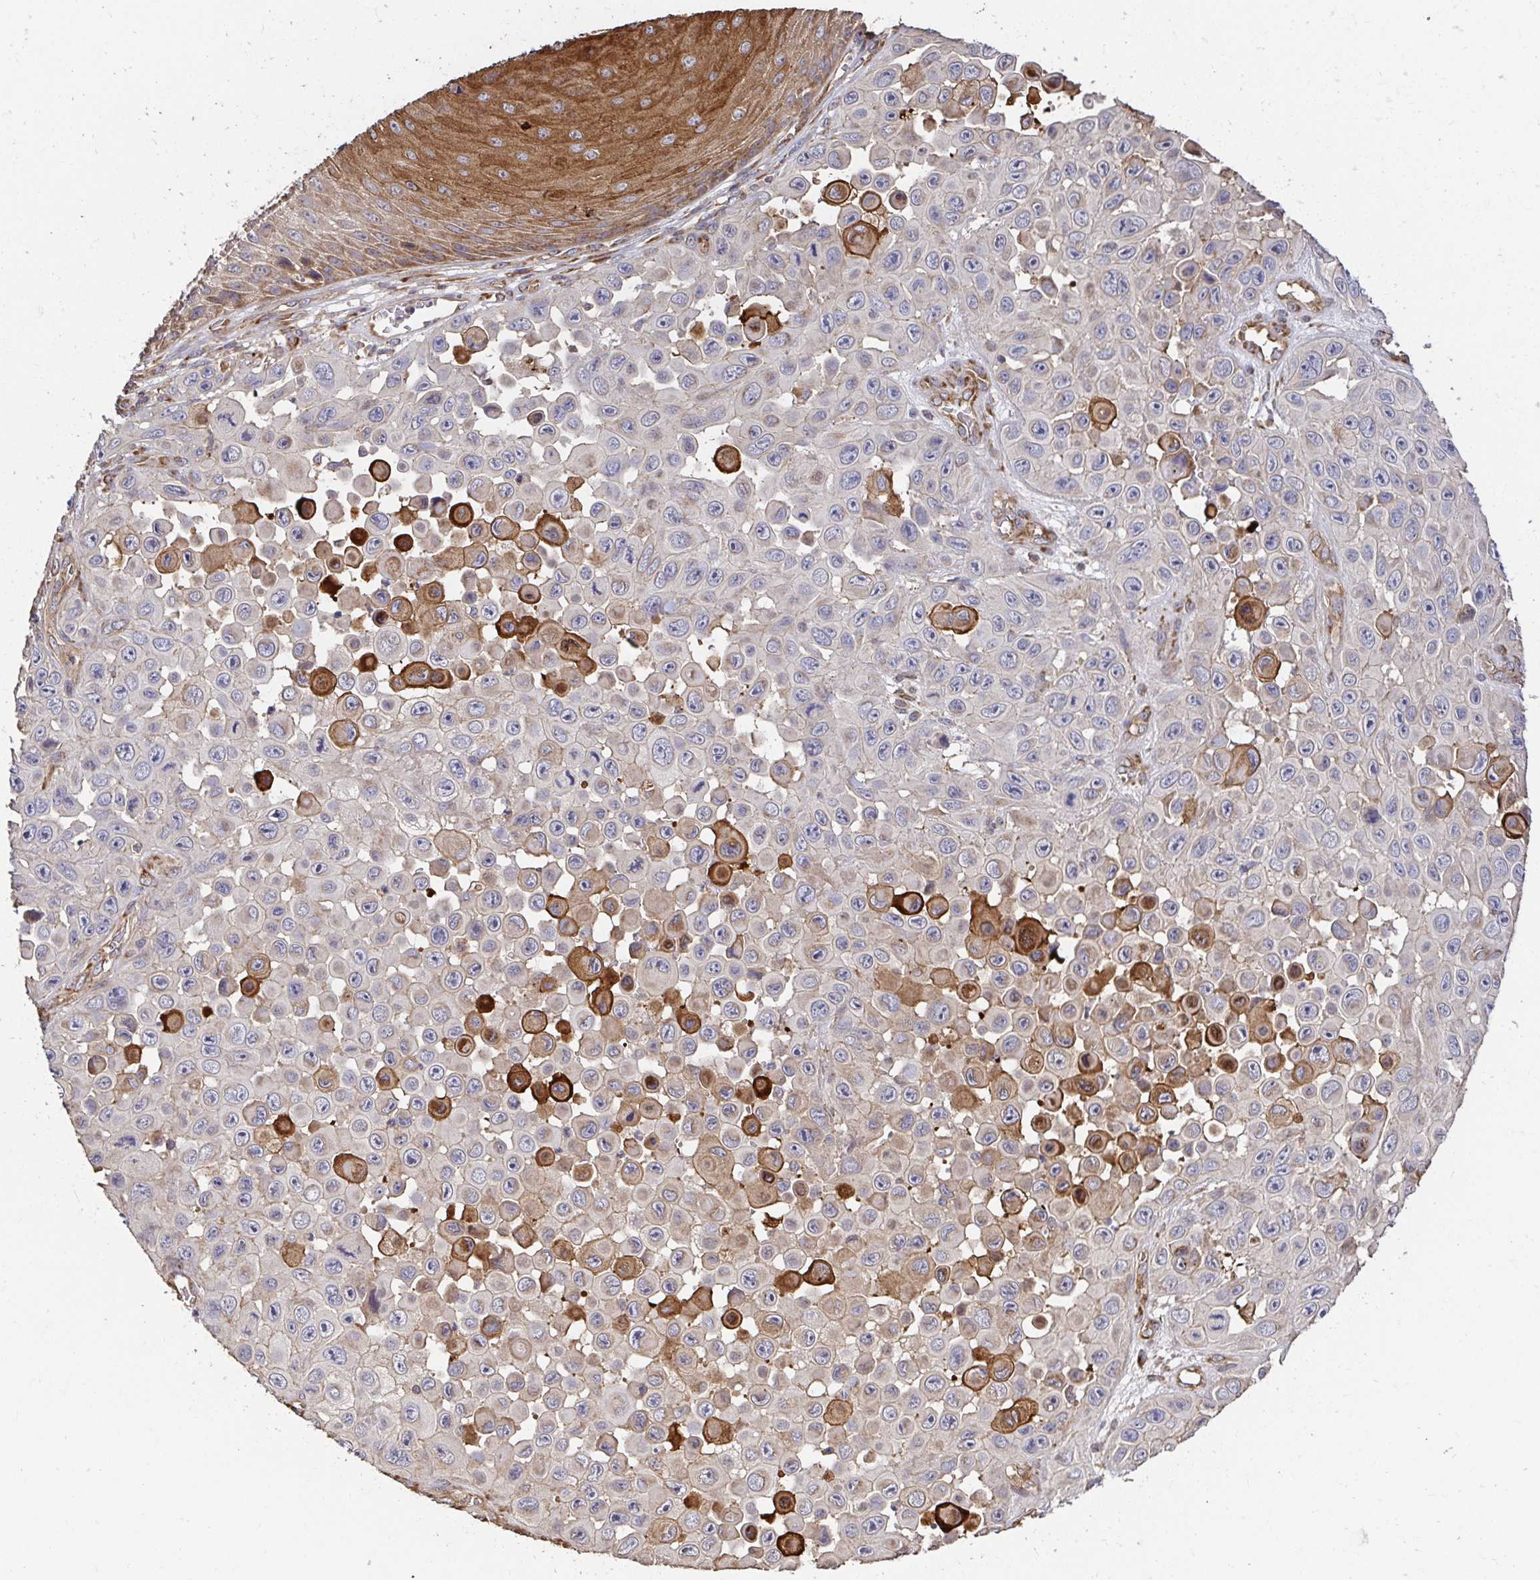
{"staining": {"intensity": "strong", "quantity": "<25%", "location": "cytoplasmic/membranous"}, "tissue": "skin cancer", "cell_type": "Tumor cells", "image_type": "cancer", "snomed": [{"axis": "morphology", "description": "Squamous cell carcinoma, NOS"}, {"axis": "topography", "description": "Skin"}], "caption": "Protein expression analysis of skin cancer (squamous cell carcinoma) displays strong cytoplasmic/membranous staining in approximately <25% of tumor cells. (DAB (3,3'-diaminobenzidine) = brown stain, brightfield microscopy at high magnification).", "gene": "APBB1", "patient": {"sex": "male", "age": 81}}